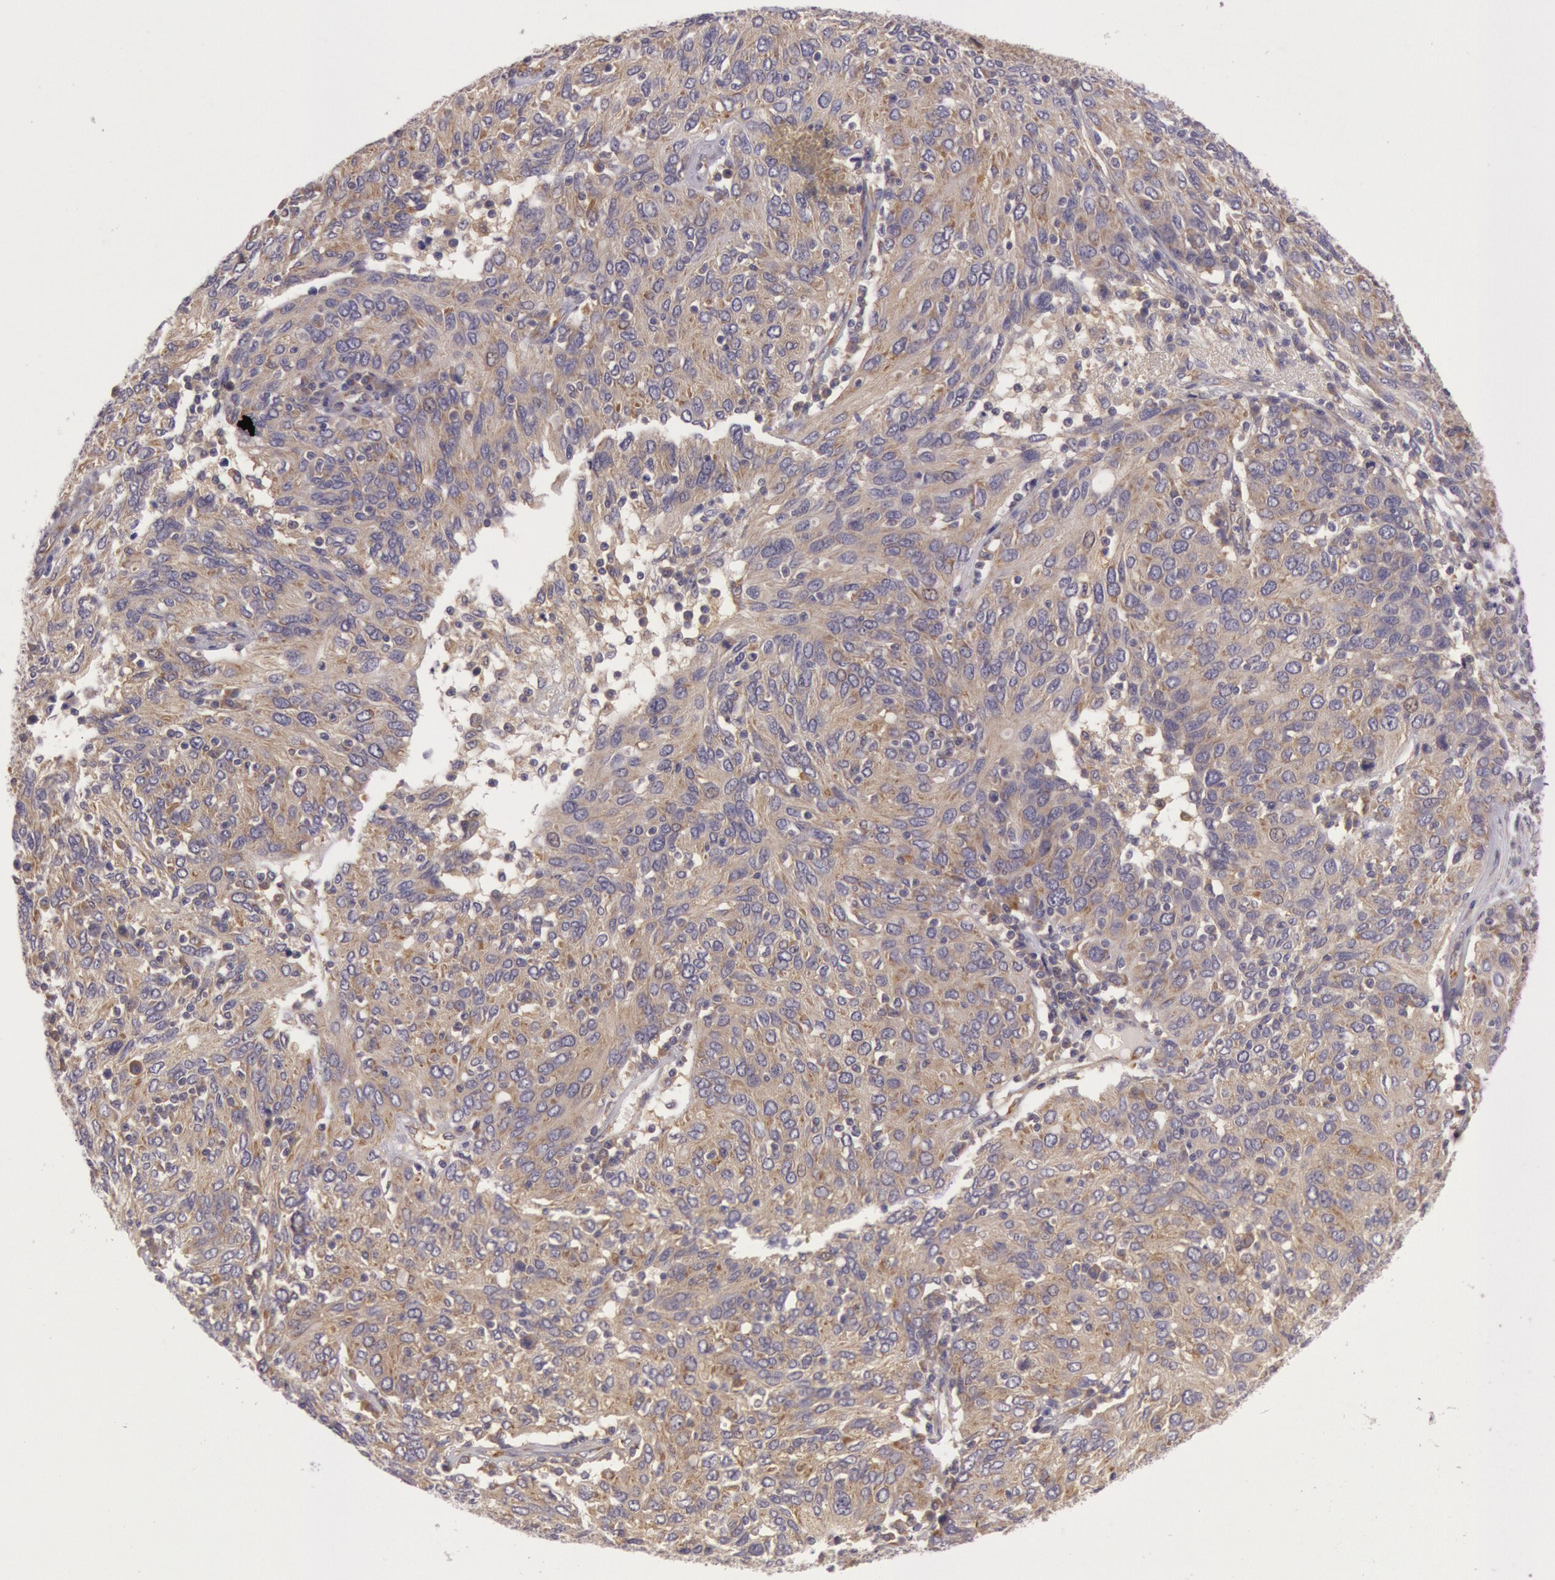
{"staining": {"intensity": "weak", "quantity": "25%-75%", "location": "cytoplasmic/membranous"}, "tissue": "ovarian cancer", "cell_type": "Tumor cells", "image_type": "cancer", "snomed": [{"axis": "morphology", "description": "Carcinoma, endometroid"}, {"axis": "topography", "description": "Ovary"}], "caption": "Weak cytoplasmic/membranous positivity for a protein is seen in approximately 25%-75% of tumor cells of ovarian cancer (endometroid carcinoma) using immunohistochemistry (IHC).", "gene": "CHUK", "patient": {"sex": "female", "age": 50}}